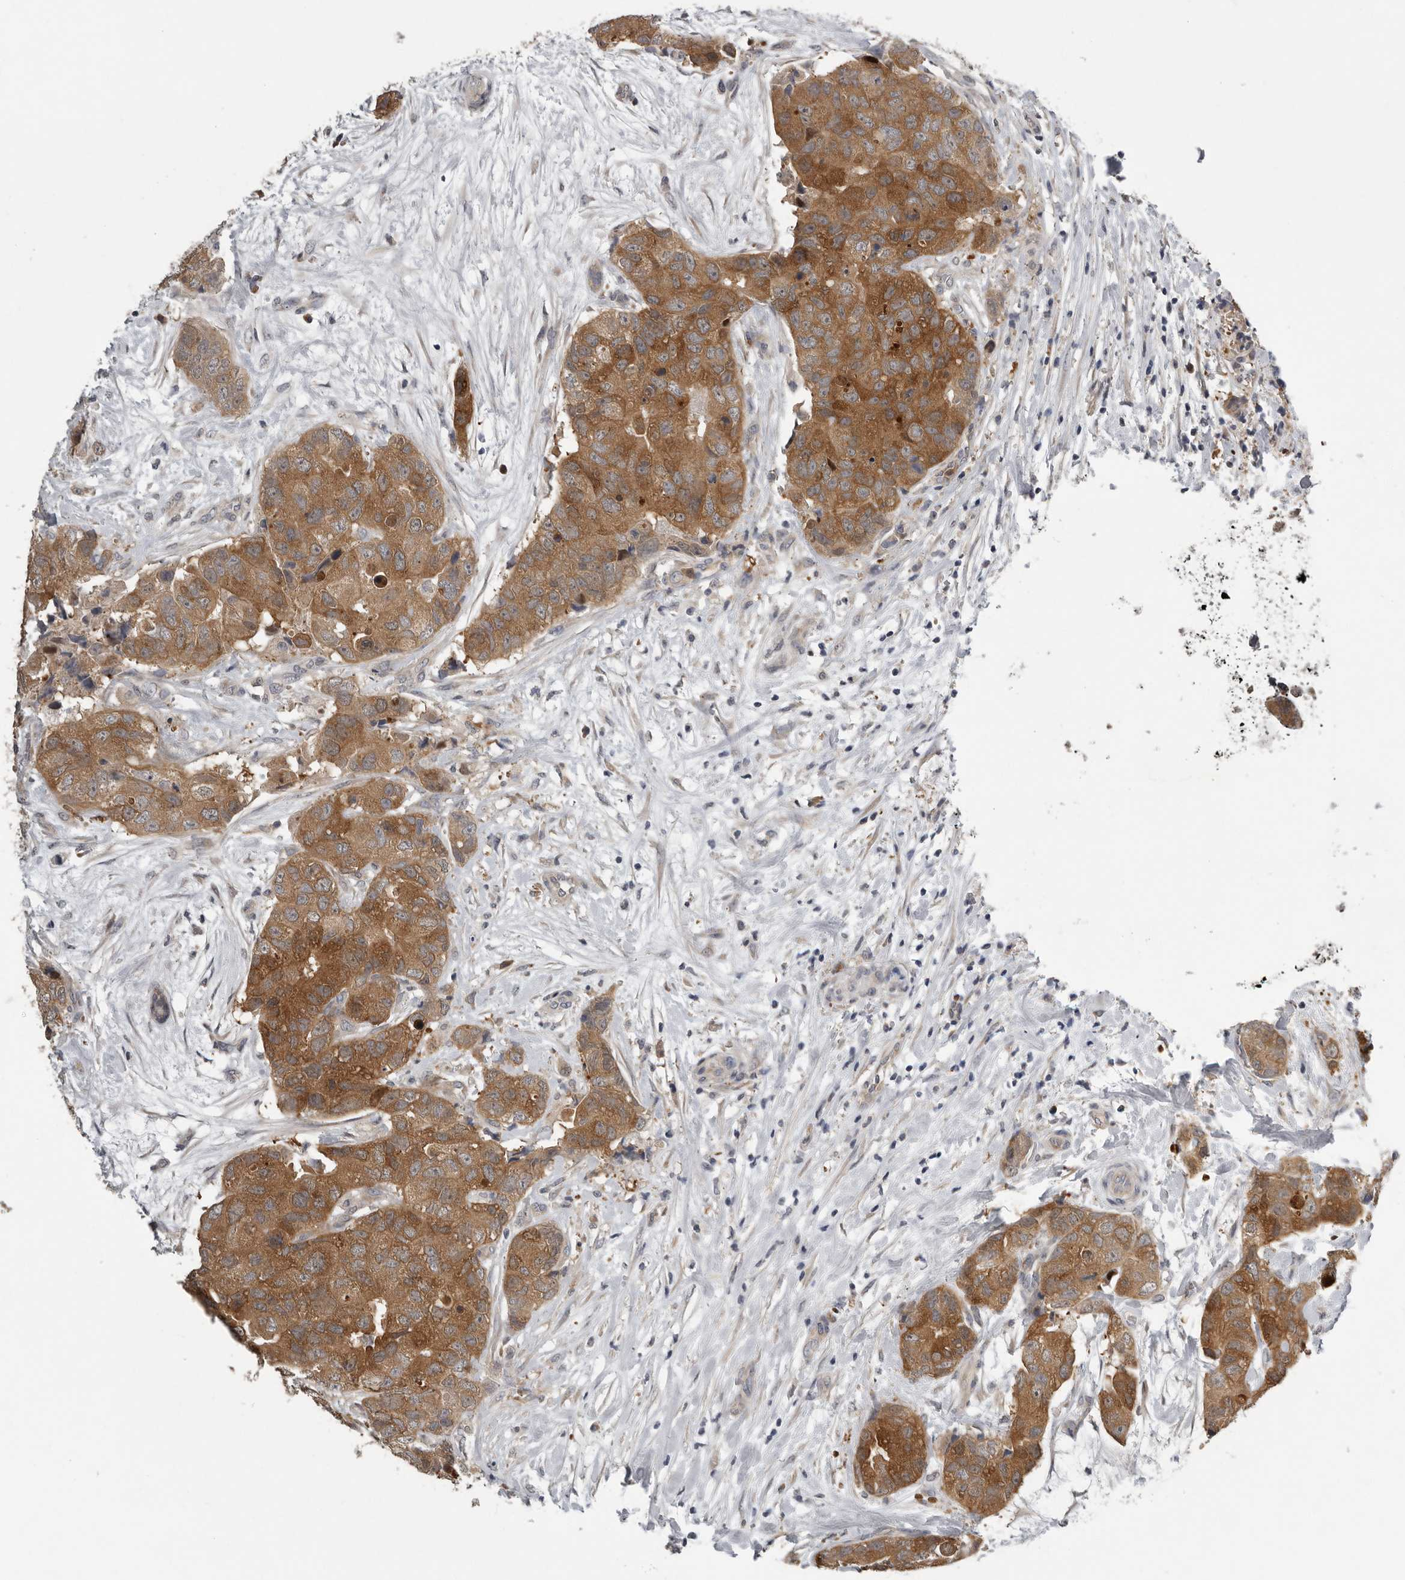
{"staining": {"intensity": "strong", "quantity": ">75%", "location": "cytoplasmic/membranous"}, "tissue": "breast cancer", "cell_type": "Tumor cells", "image_type": "cancer", "snomed": [{"axis": "morphology", "description": "Duct carcinoma"}, {"axis": "topography", "description": "Breast"}], "caption": "Immunohistochemical staining of human breast infiltrating ductal carcinoma displays strong cytoplasmic/membranous protein positivity in approximately >75% of tumor cells.", "gene": "RALGPS2", "patient": {"sex": "female", "age": 62}}